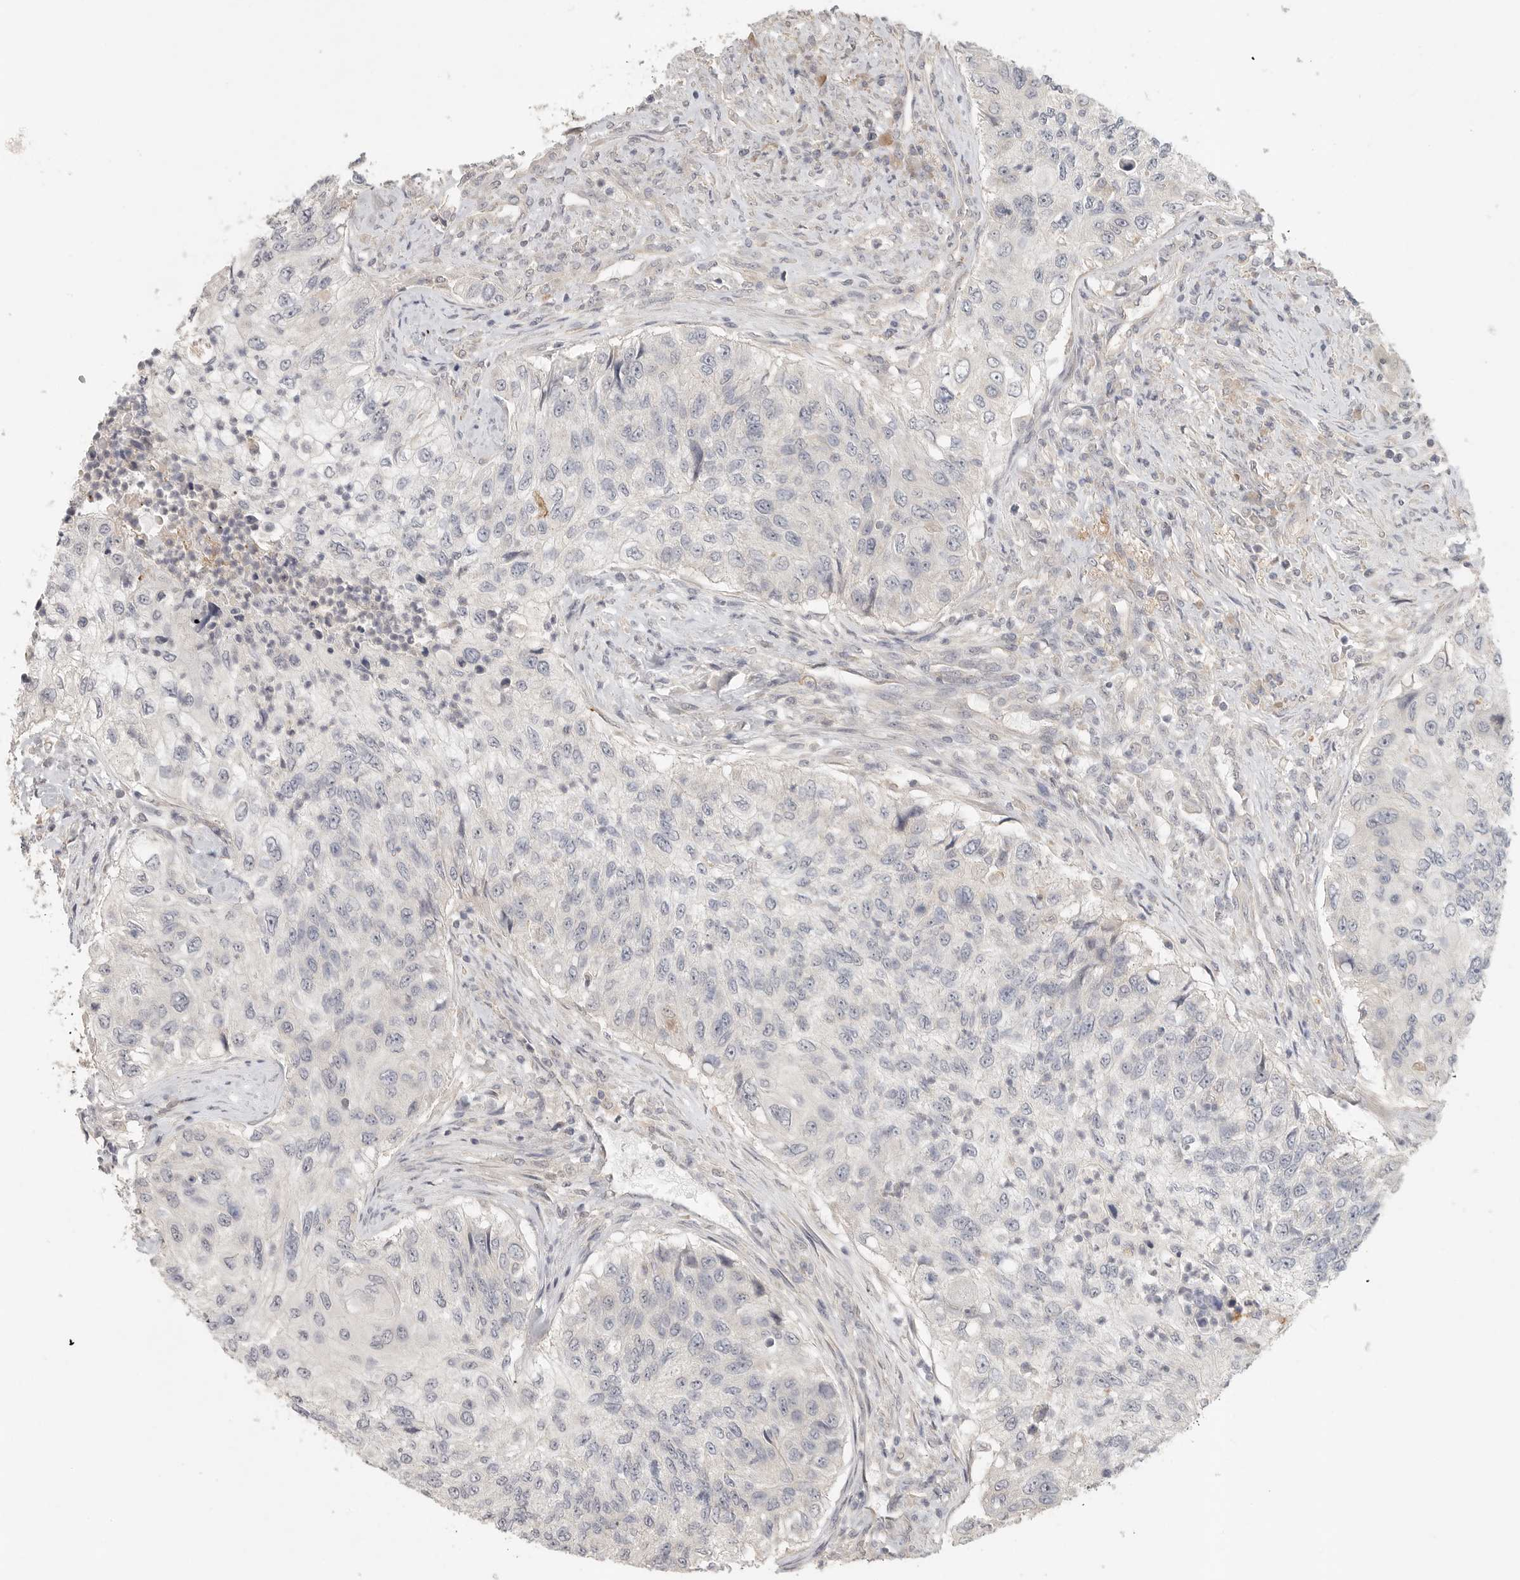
{"staining": {"intensity": "negative", "quantity": "none", "location": "none"}, "tissue": "urothelial cancer", "cell_type": "Tumor cells", "image_type": "cancer", "snomed": [{"axis": "morphology", "description": "Urothelial carcinoma, High grade"}, {"axis": "topography", "description": "Urinary bladder"}], "caption": "This is a histopathology image of immunohistochemistry (IHC) staining of high-grade urothelial carcinoma, which shows no expression in tumor cells. (DAB (3,3'-diaminobenzidine) immunohistochemistry (IHC), high magnification).", "gene": "HDAC6", "patient": {"sex": "female", "age": 60}}